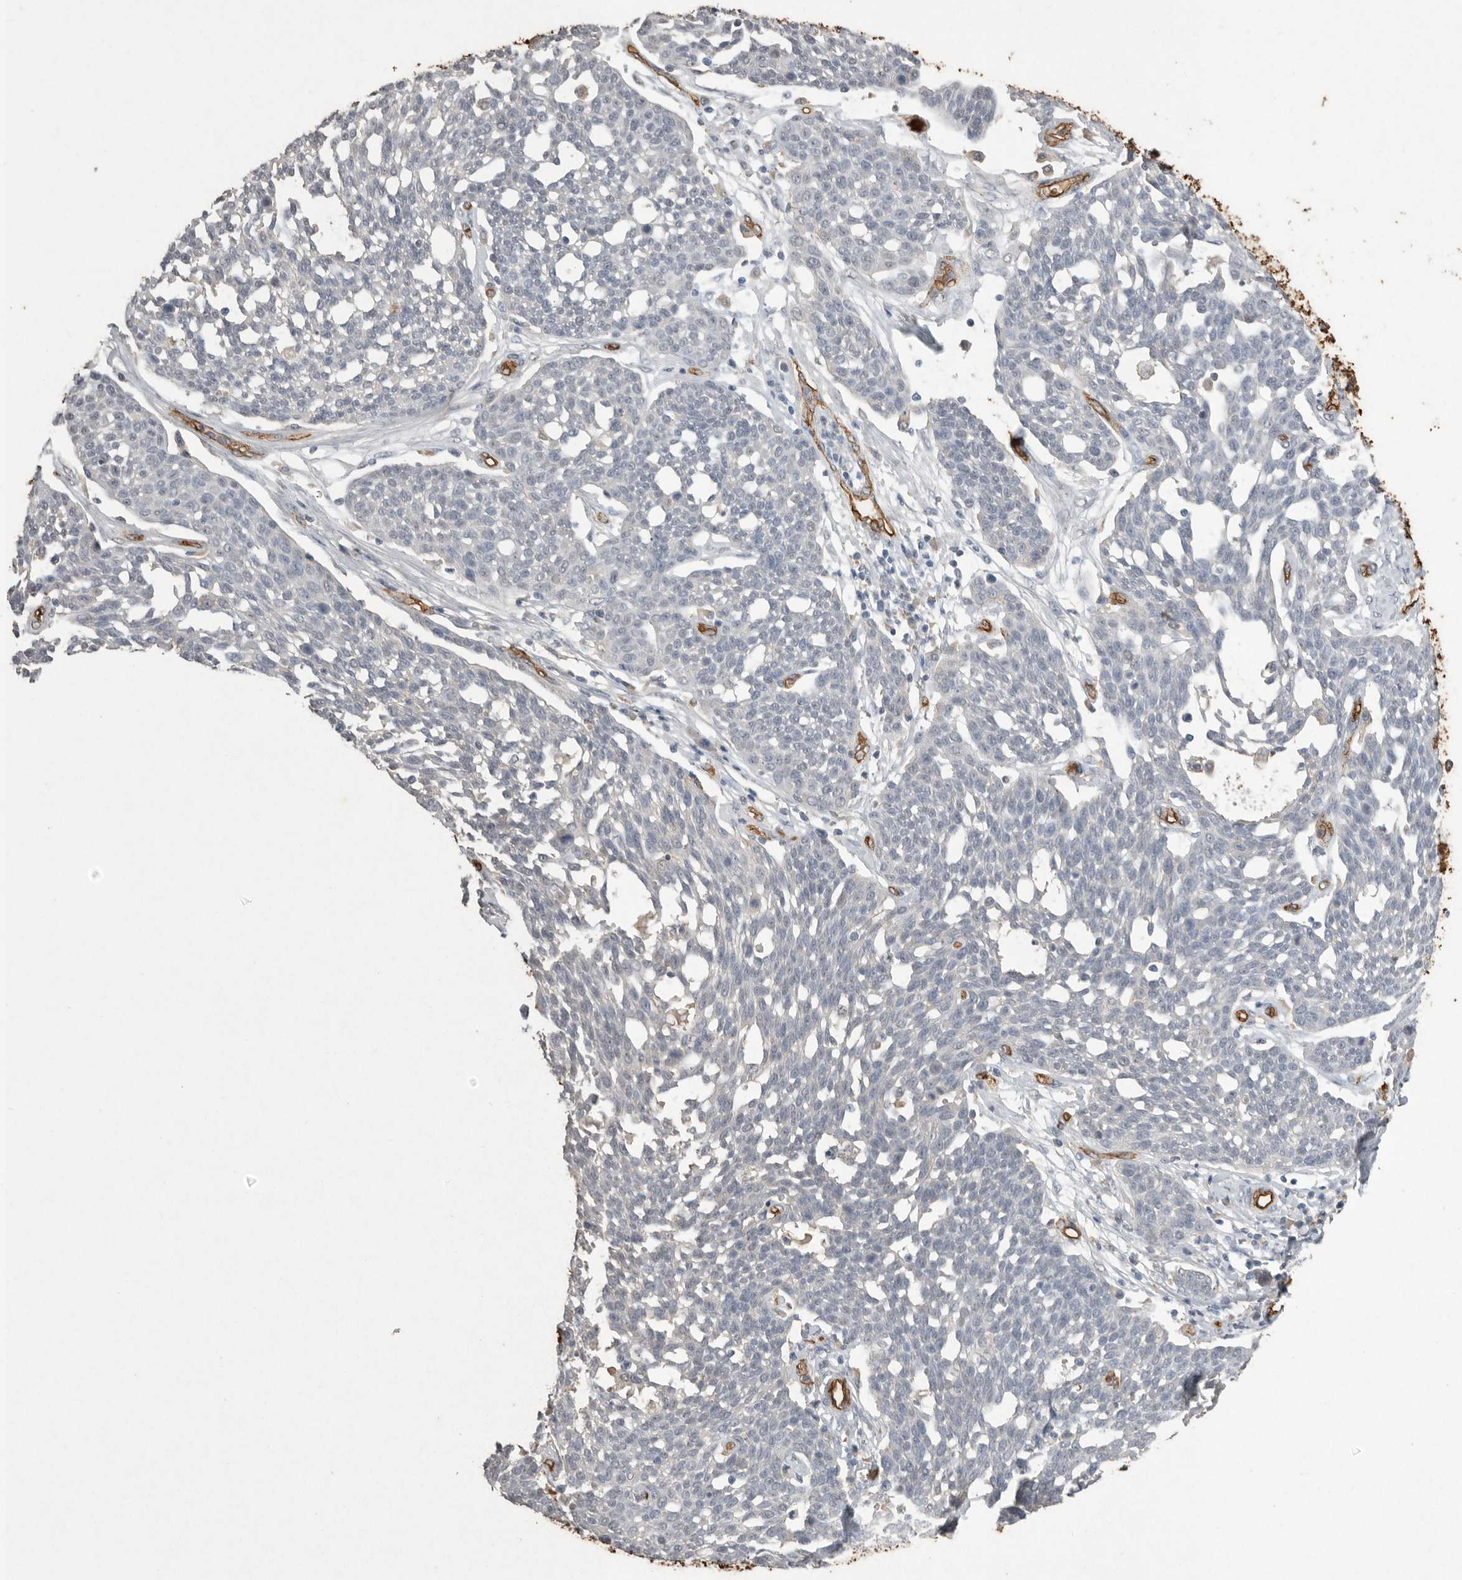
{"staining": {"intensity": "negative", "quantity": "none", "location": "none"}, "tissue": "cervical cancer", "cell_type": "Tumor cells", "image_type": "cancer", "snomed": [{"axis": "morphology", "description": "Squamous cell carcinoma, NOS"}, {"axis": "topography", "description": "Cervix"}], "caption": "Tumor cells show no significant positivity in cervical cancer.", "gene": "IL27", "patient": {"sex": "female", "age": 34}}